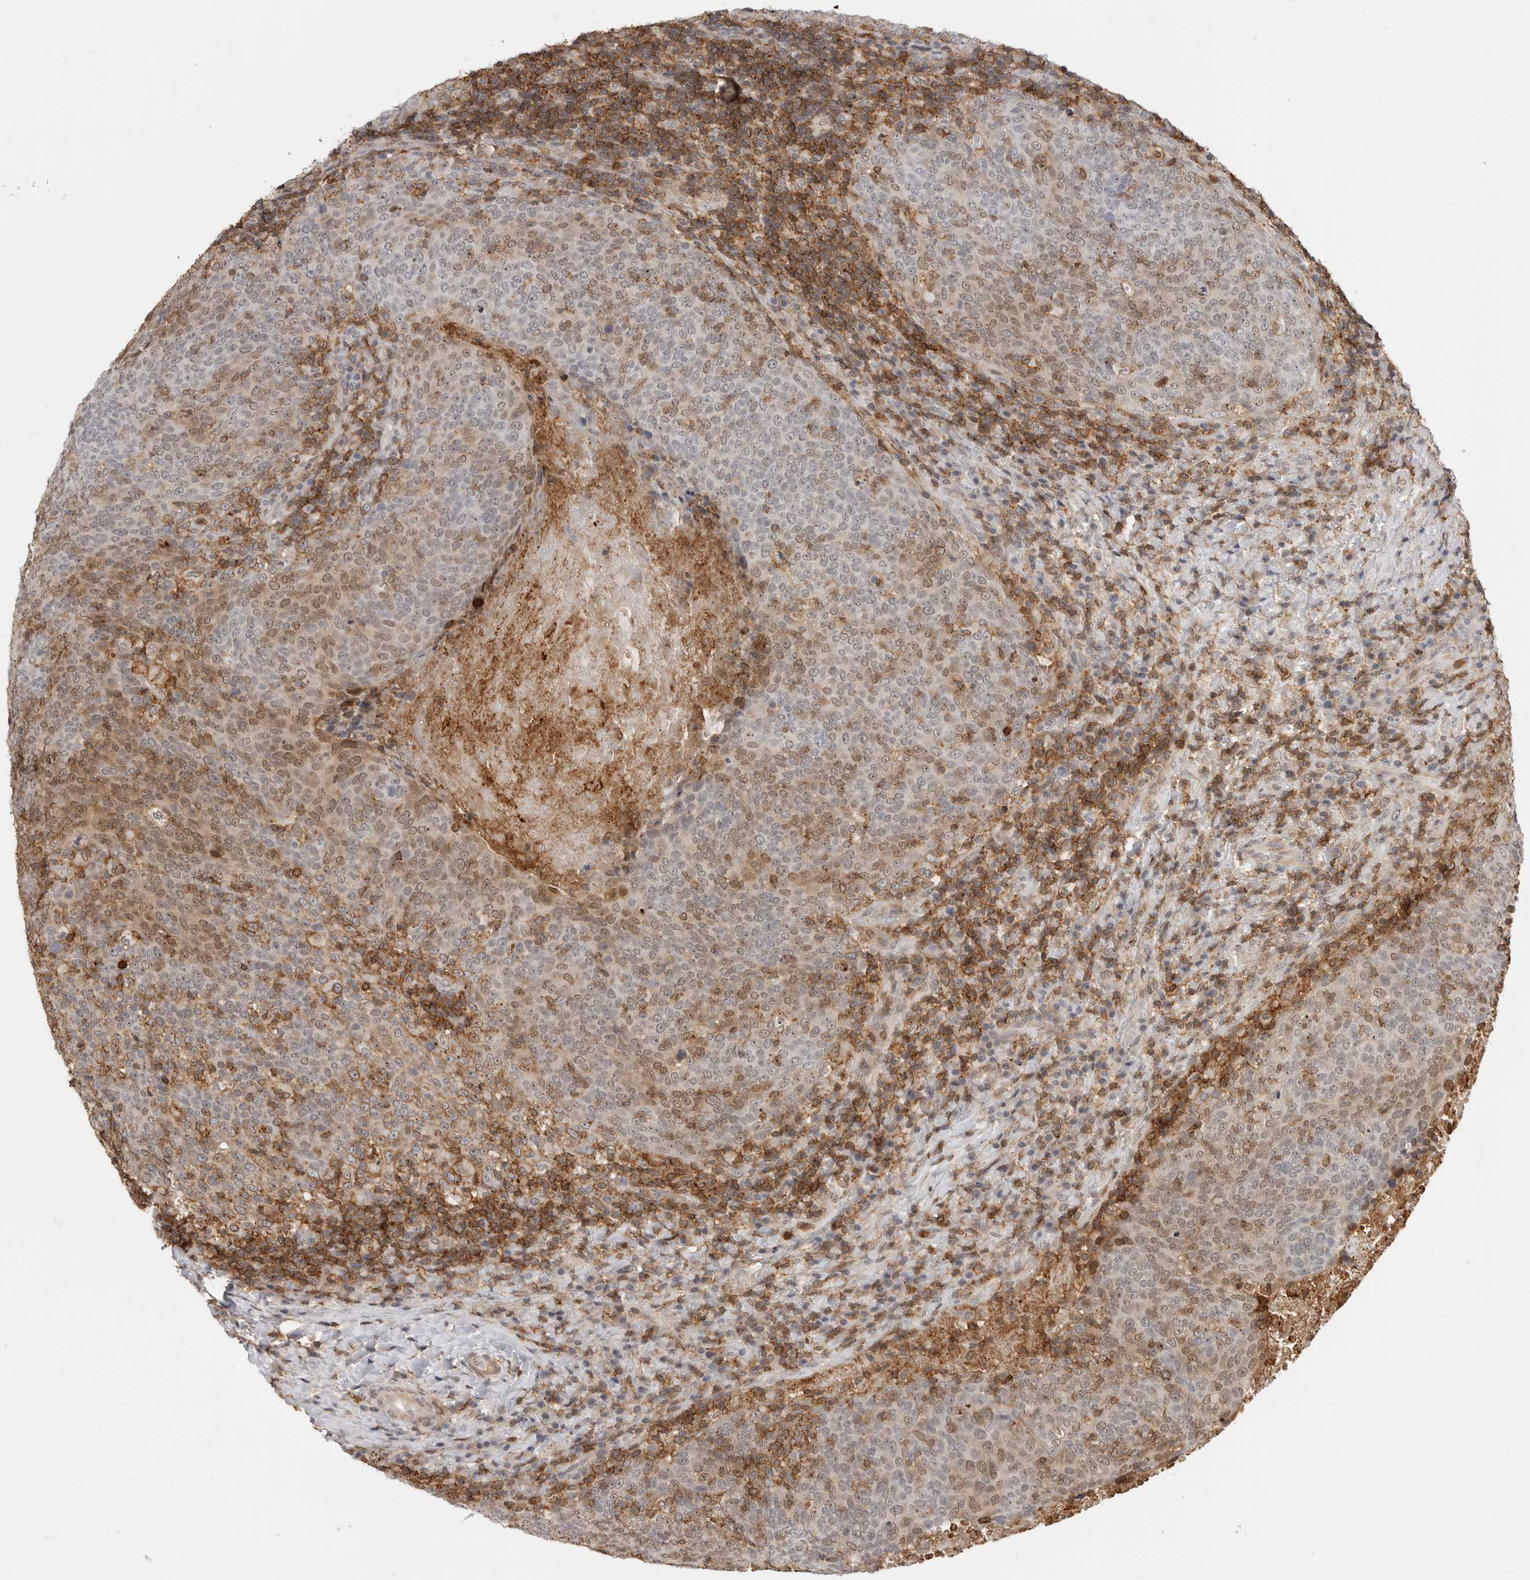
{"staining": {"intensity": "moderate", "quantity": "25%-75%", "location": "cytoplasmic/membranous,nuclear"}, "tissue": "head and neck cancer", "cell_type": "Tumor cells", "image_type": "cancer", "snomed": [{"axis": "morphology", "description": "Squamous cell carcinoma, NOS"}, {"axis": "morphology", "description": "Squamous cell carcinoma, metastatic, NOS"}, {"axis": "topography", "description": "Lymph node"}, {"axis": "topography", "description": "Head-Neck"}], "caption": "There is medium levels of moderate cytoplasmic/membranous and nuclear expression in tumor cells of head and neck squamous cell carcinoma, as demonstrated by immunohistochemical staining (brown color).", "gene": "ANXA11", "patient": {"sex": "male", "age": 62}}